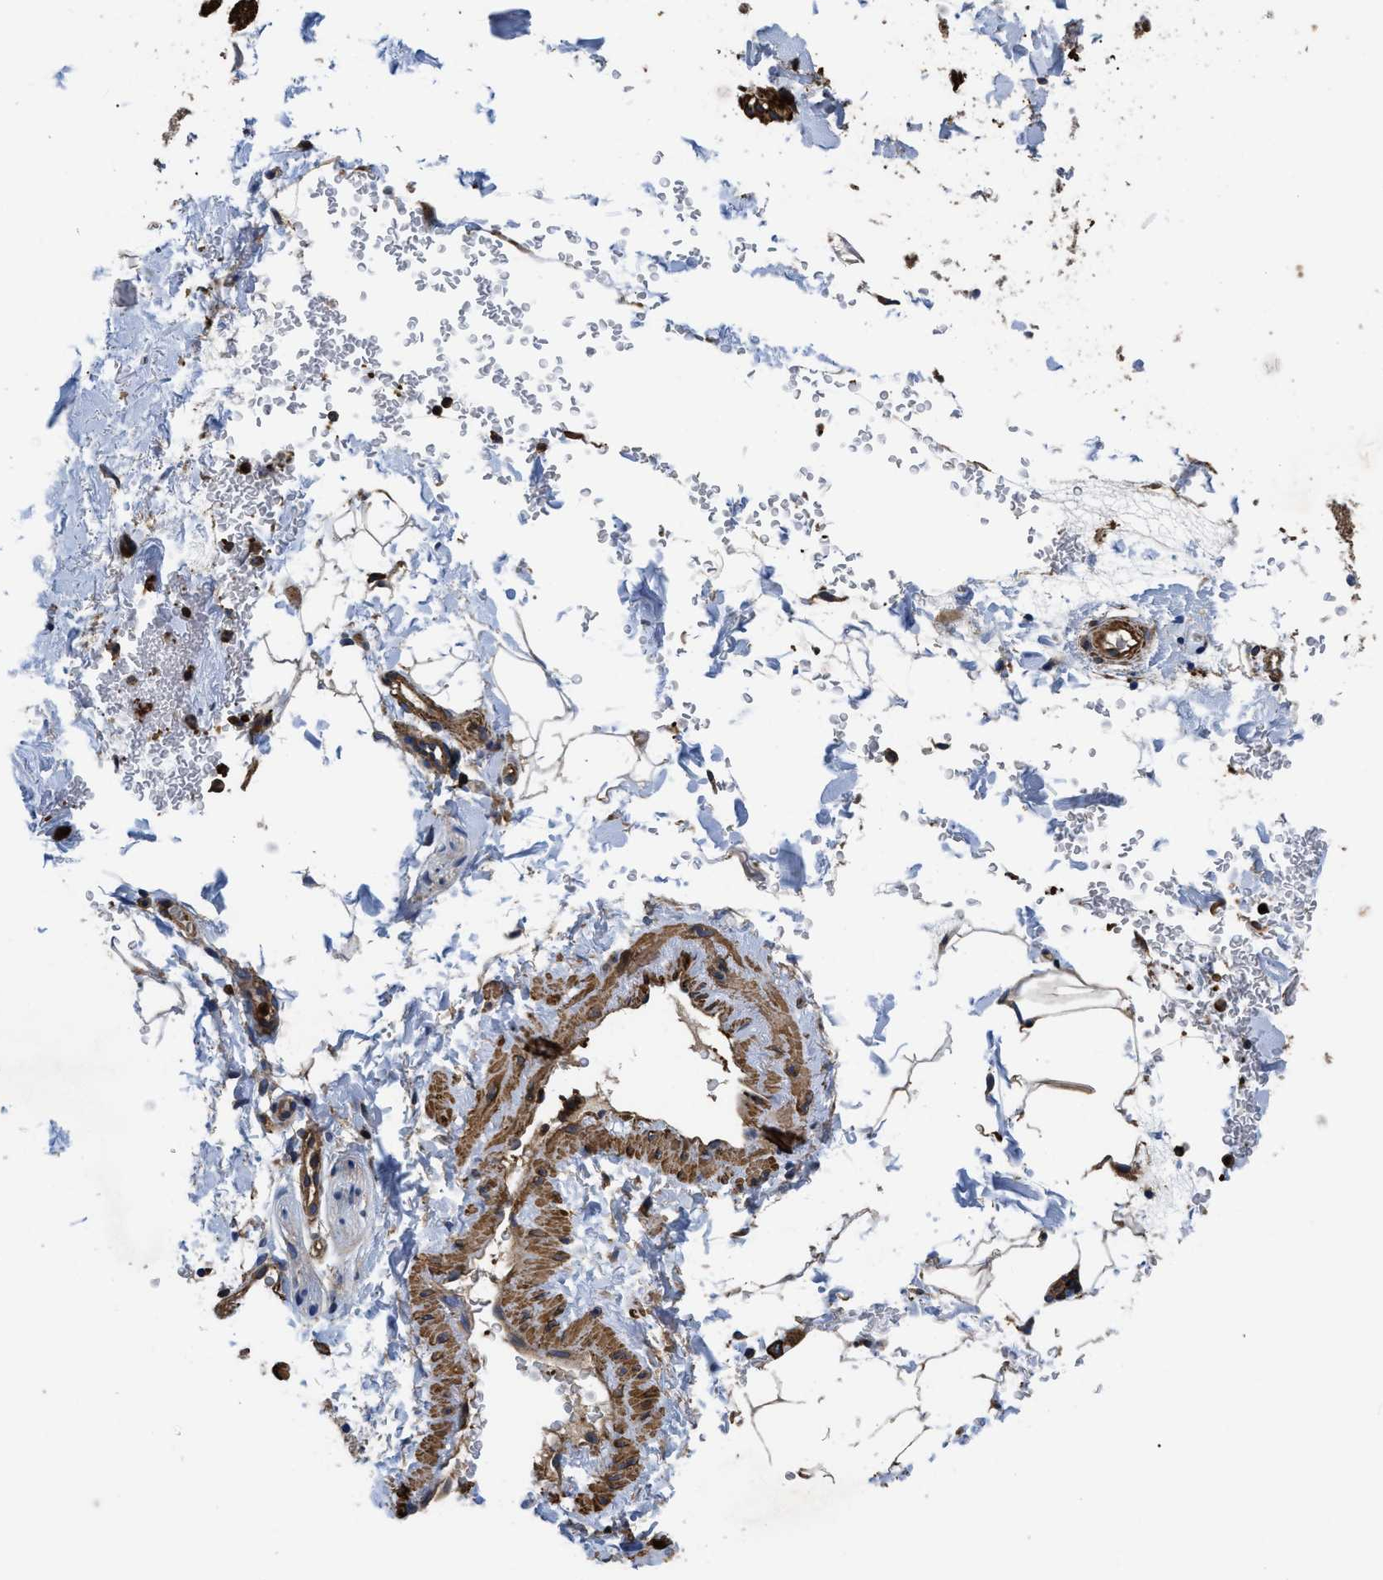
{"staining": {"intensity": "strong", "quantity": ">75%", "location": "cytoplasmic/membranous"}, "tissue": "adipose tissue", "cell_type": "Adipocytes", "image_type": "normal", "snomed": [{"axis": "morphology", "description": "Normal tissue, NOS"}, {"axis": "topography", "description": "Cartilage tissue"}, {"axis": "topography", "description": "Bronchus"}], "caption": "The histopathology image exhibits staining of benign adipose tissue, revealing strong cytoplasmic/membranous protein expression (brown color) within adipocytes.", "gene": "SCUBE2", "patient": {"sex": "female", "age": 73}}